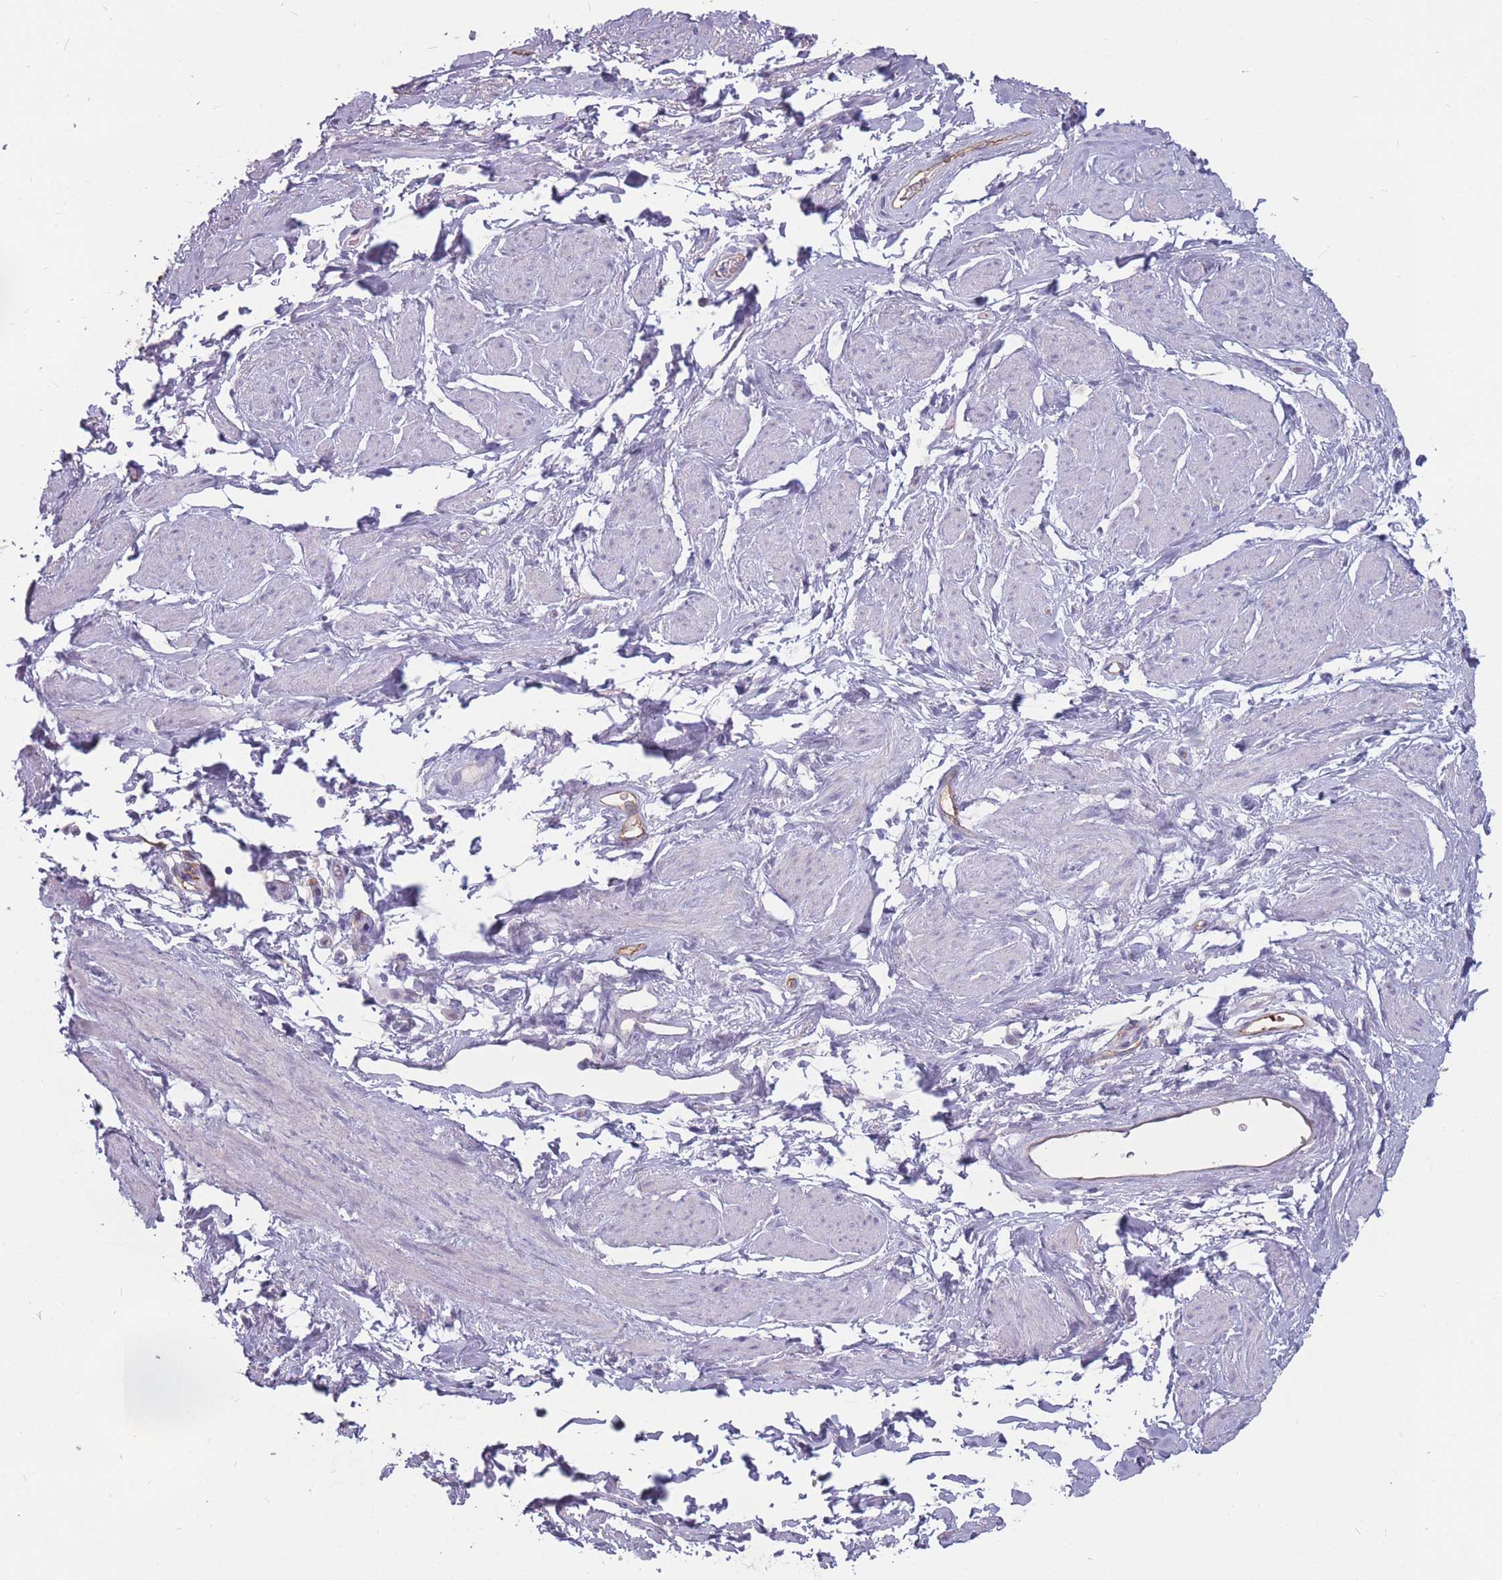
{"staining": {"intensity": "negative", "quantity": "none", "location": "none"}, "tissue": "adipose tissue", "cell_type": "Adipocytes", "image_type": "normal", "snomed": [{"axis": "morphology", "description": "Normal tissue, NOS"}, {"axis": "morphology", "description": "Adenocarcinoma, NOS"}, {"axis": "topography", "description": "Rectum"}, {"axis": "topography", "description": "Vagina"}, {"axis": "topography", "description": "Peripheral nerve tissue"}], "caption": "This micrograph is of normal adipose tissue stained with IHC to label a protein in brown with the nuclei are counter-stained blue. There is no staining in adipocytes. (DAB immunohistochemistry with hematoxylin counter stain).", "gene": "GNA11", "patient": {"sex": "female", "age": 71}}